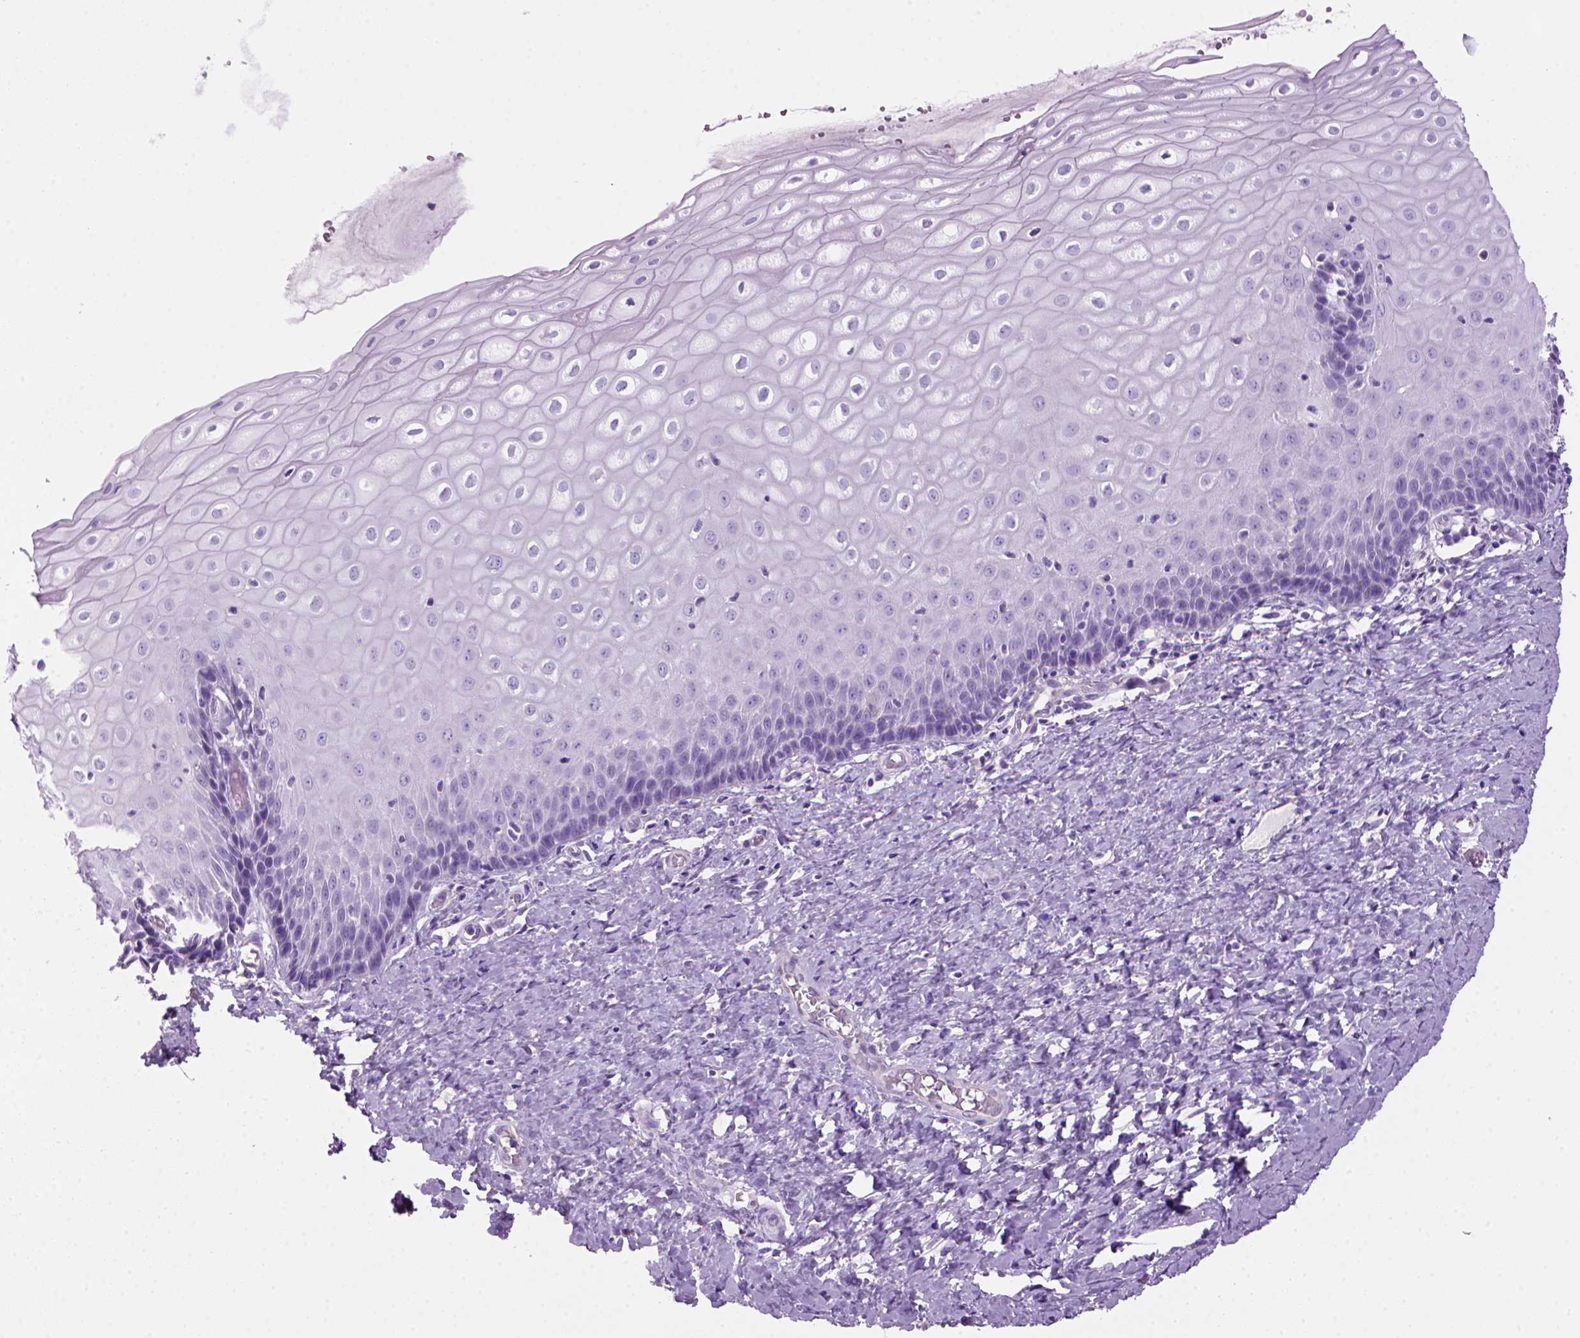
{"staining": {"intensity": "negative", "quantity": "none", "location": "none"}, "tissue": "cervix", "cell_type": "Glandular cells", "image_type": "normal", "snomed": [{"axis": "morphology", "description": "Normal tissue, NOS"}, {"axis": "topography", "description": "Cervix"}], "caption": "Immunohistochemistry (IHC) of normal human cervix exhibits no positivity in glandular cells. (Stains: DAB immunohistochemistry (IHC) with hematoxylin counter stain, Microscopy: brightfield microscopy at high magnification).", "gene": "ARHGEF33", "patient": {"sex": "female", "age": 37}}